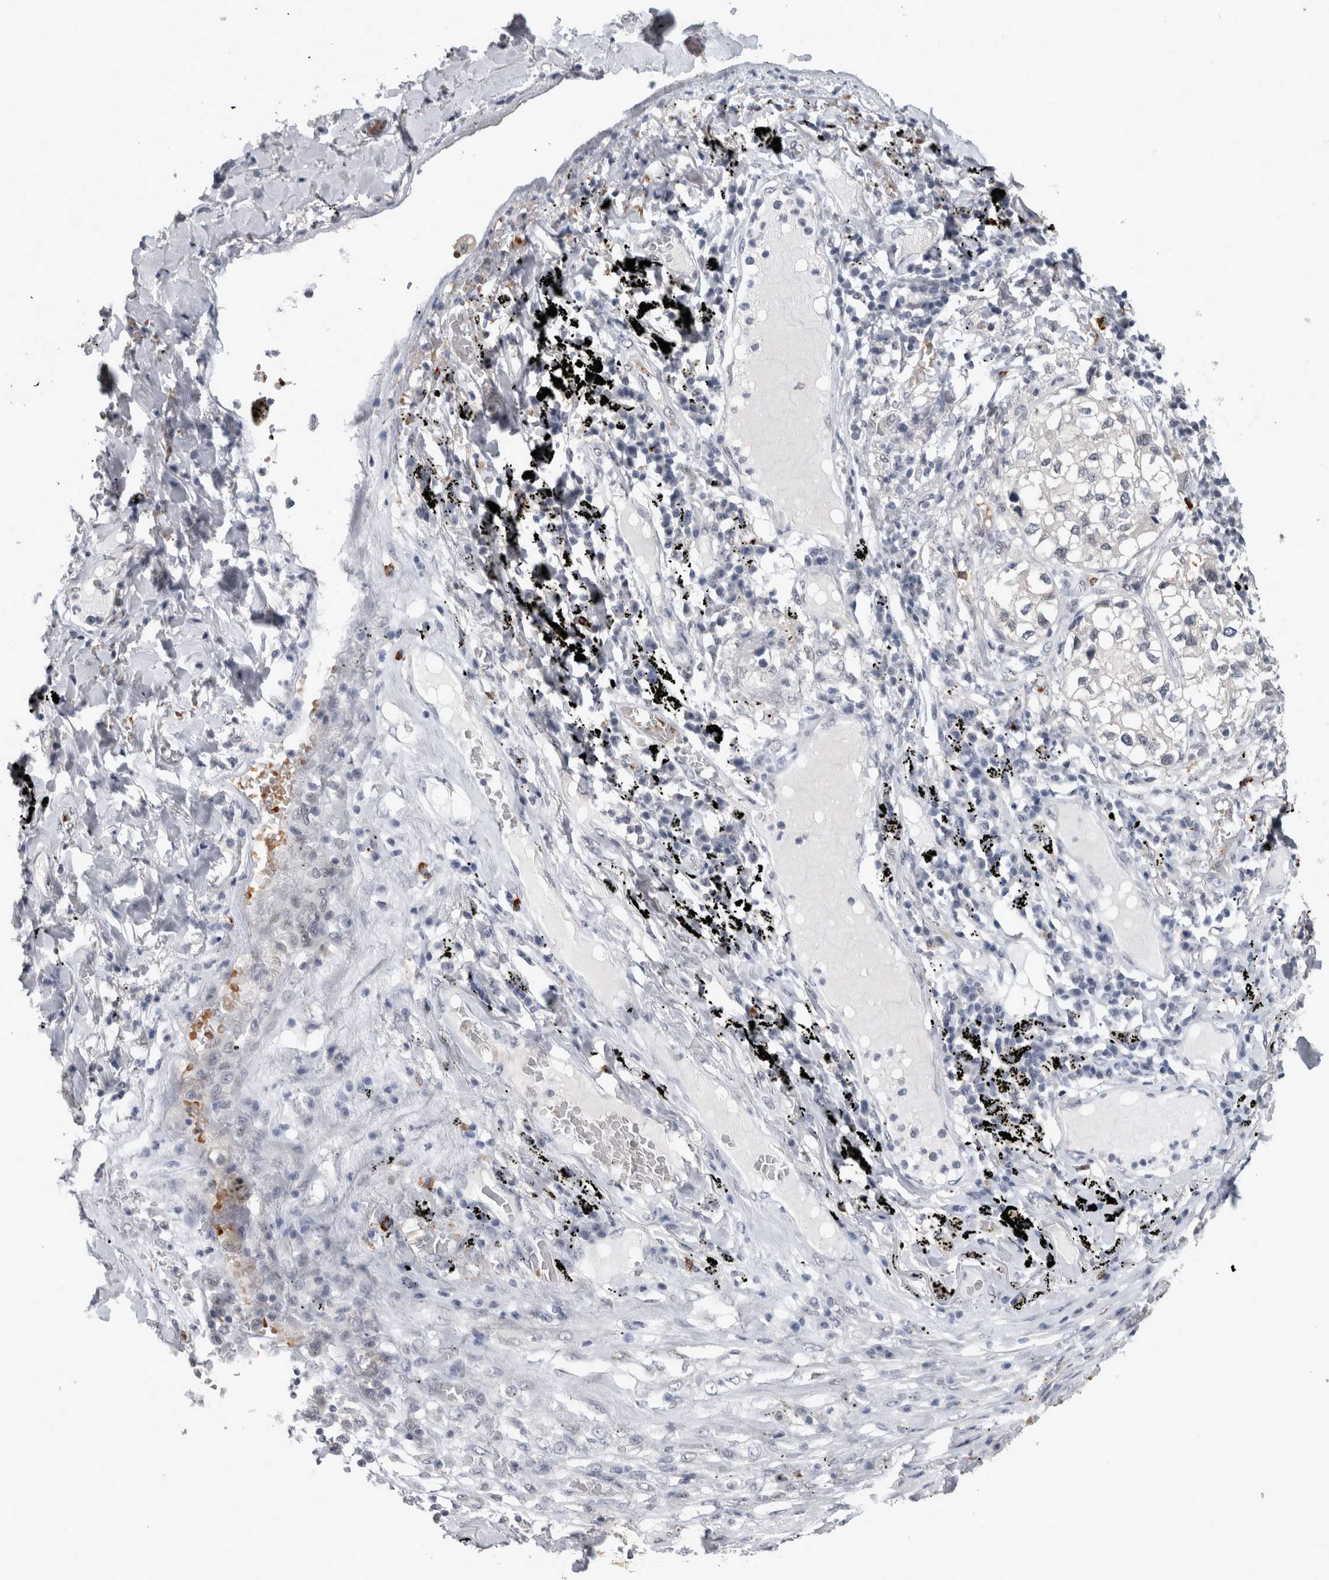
{"staining": {"intensity": "negative", "quantity": "none", "location": "none"}, "tissue": "lung cancer", "cell_type": "Tumor cells", "image_type": "cancer", "snomed": [{"axis": "morphology", "description": "Adenocarcinoma, NOS"}, {"axis": "topography", "description": "Lung"}], "caption": "IHC of lung adenocarcinoma displays no staining in tumor cells.", "gene": "PEBP4", "patient": {"sex": "male", "age": 63}}